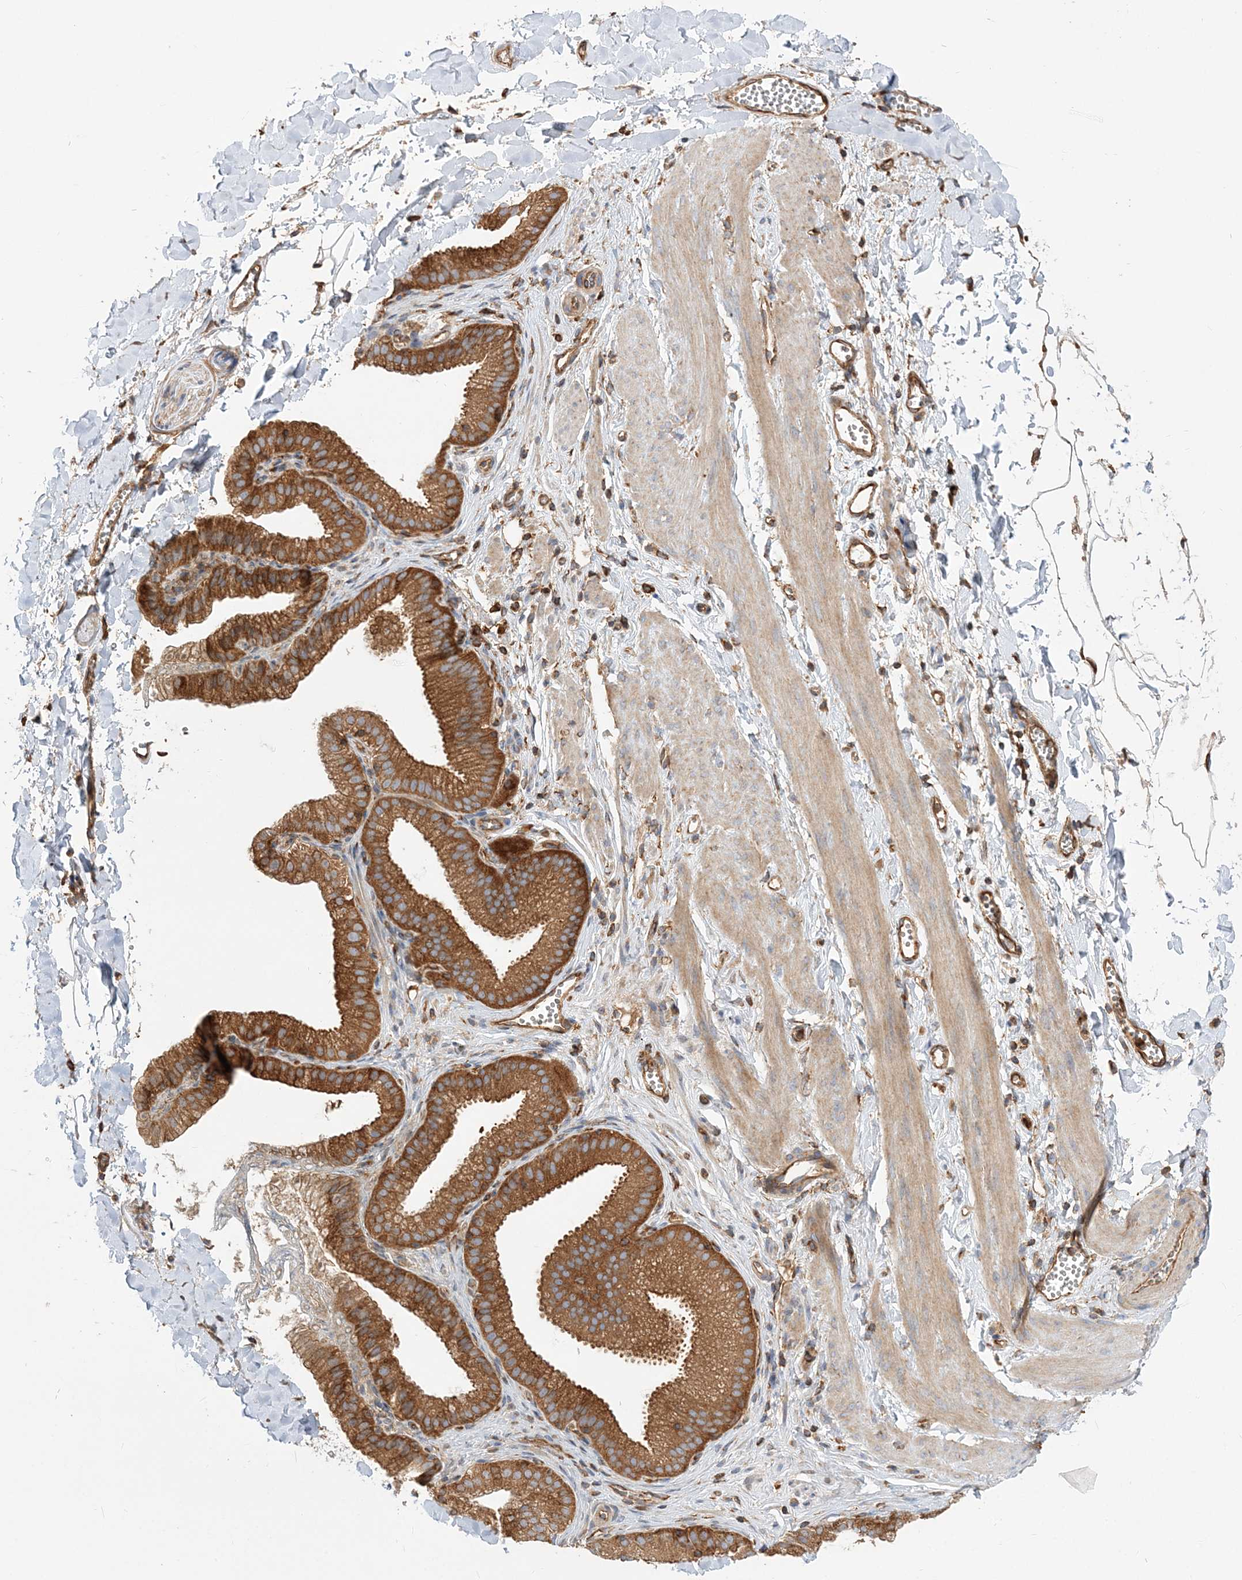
{"staining": {"intensity": "negative", "quantity": "none", "location": "none"}, "tissue": "adipose tissue", "cell_type": "Adipocytes", "image_type": "normal", "snomed": [{"axis": "morphology", "description": "Normal tissue, NOS"}, {"axis": "topography", "description": "Gallbladder"}, {"axis": "topography", "description": "Peripheral nerve tissue"}], "caption": "This is an IHC image of benign human adipose tissue. There is no expression in adipocytes.", "gene": "TBC1D5", "patient": {"sex": "male", "age": 38}}